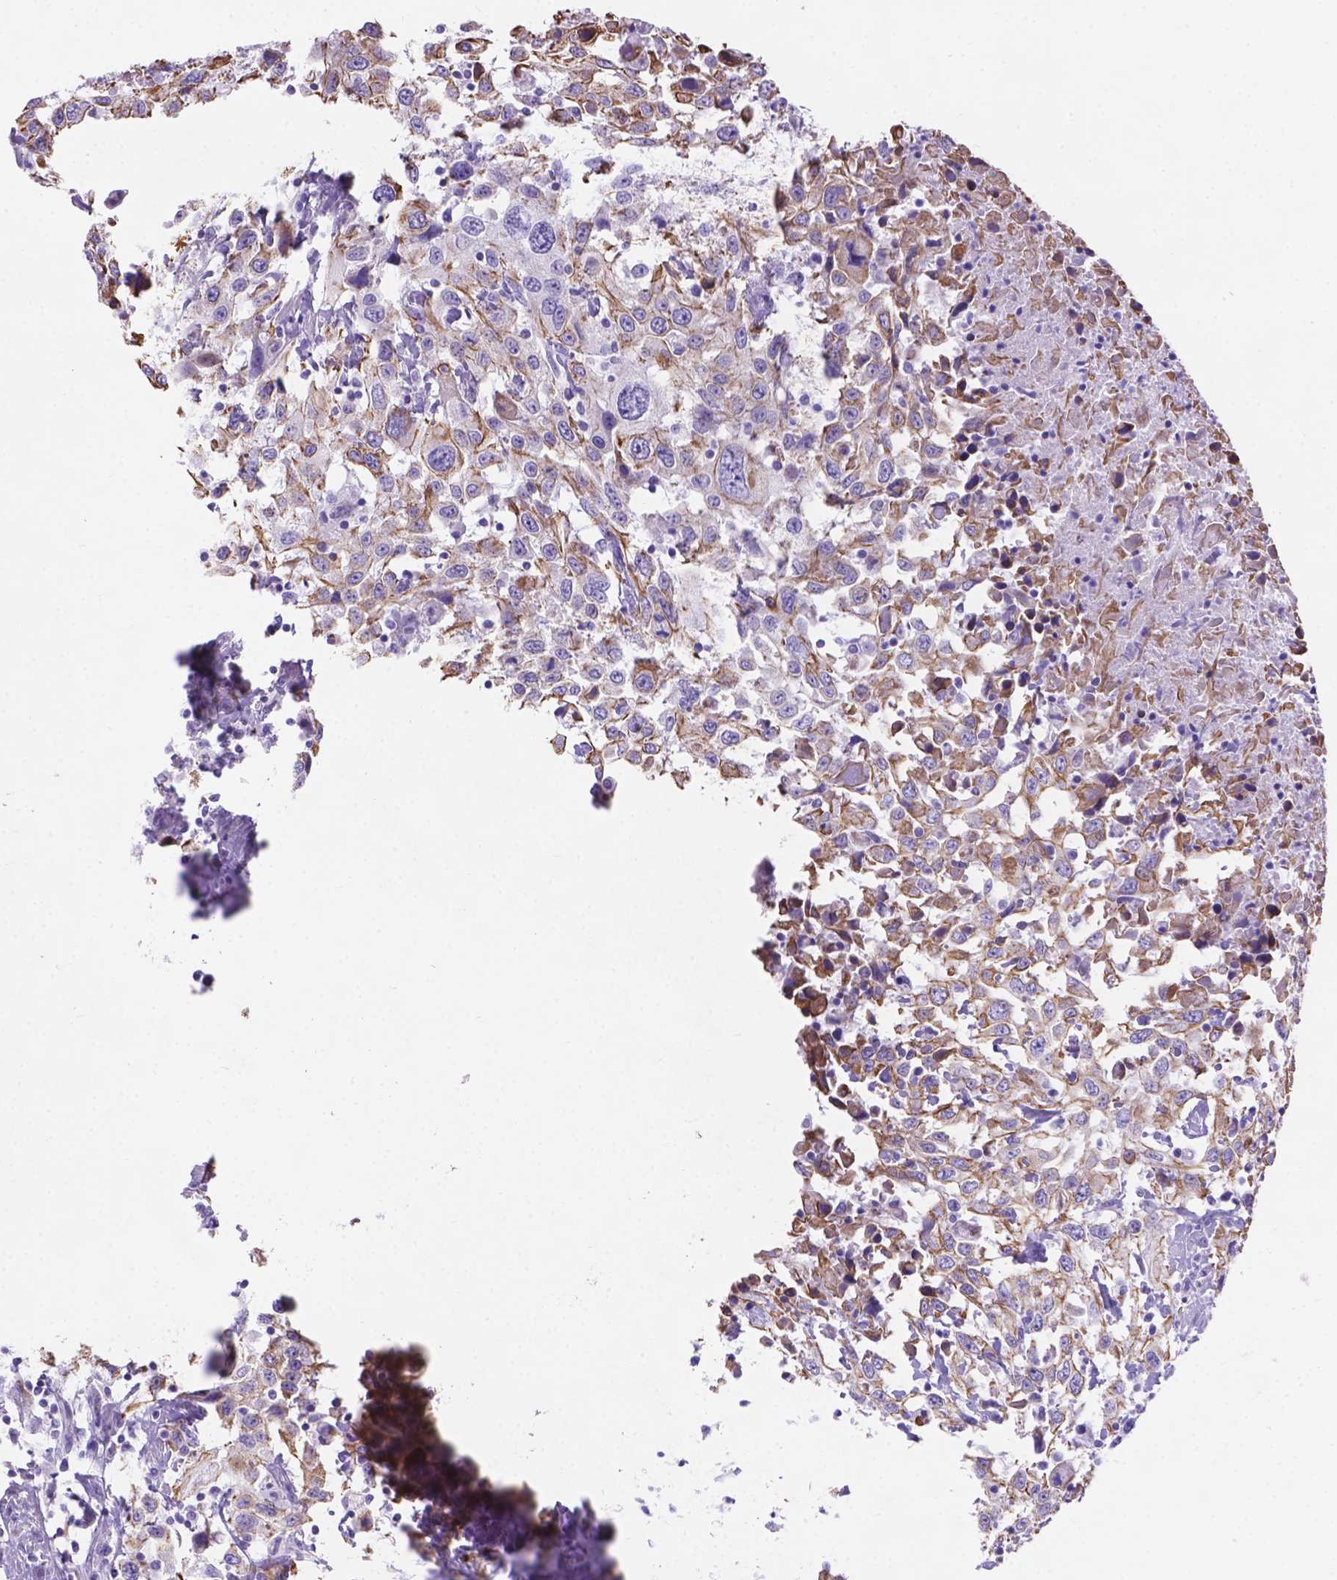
{"staining": {"intensity": "moderate", "quantity": ">75%", "location": "cytoplasmic/membranous"}, "tissue": "urothelial cancer", "cell_type": "Tumor cells", "image_type": "cancer", "snomed": [{"axis": "morphology", "description": "Urothelial carcinoma, High grade"}, {"axis": "topography", "description": "Urinary bladder"}], "caption": "The photomicrograph displays immunohistochemical staining of urothelial cancer. There is moderate cytoplasmic/membranous expression is appreciated in about >75% of tumor cells. The staining is performed using DAB brown chromogen to label protein expression. The nuclei are counter-stained blue using hematoxylin.", "gene": "DMWD", "patient": {"sex": "male", "age": 61}}